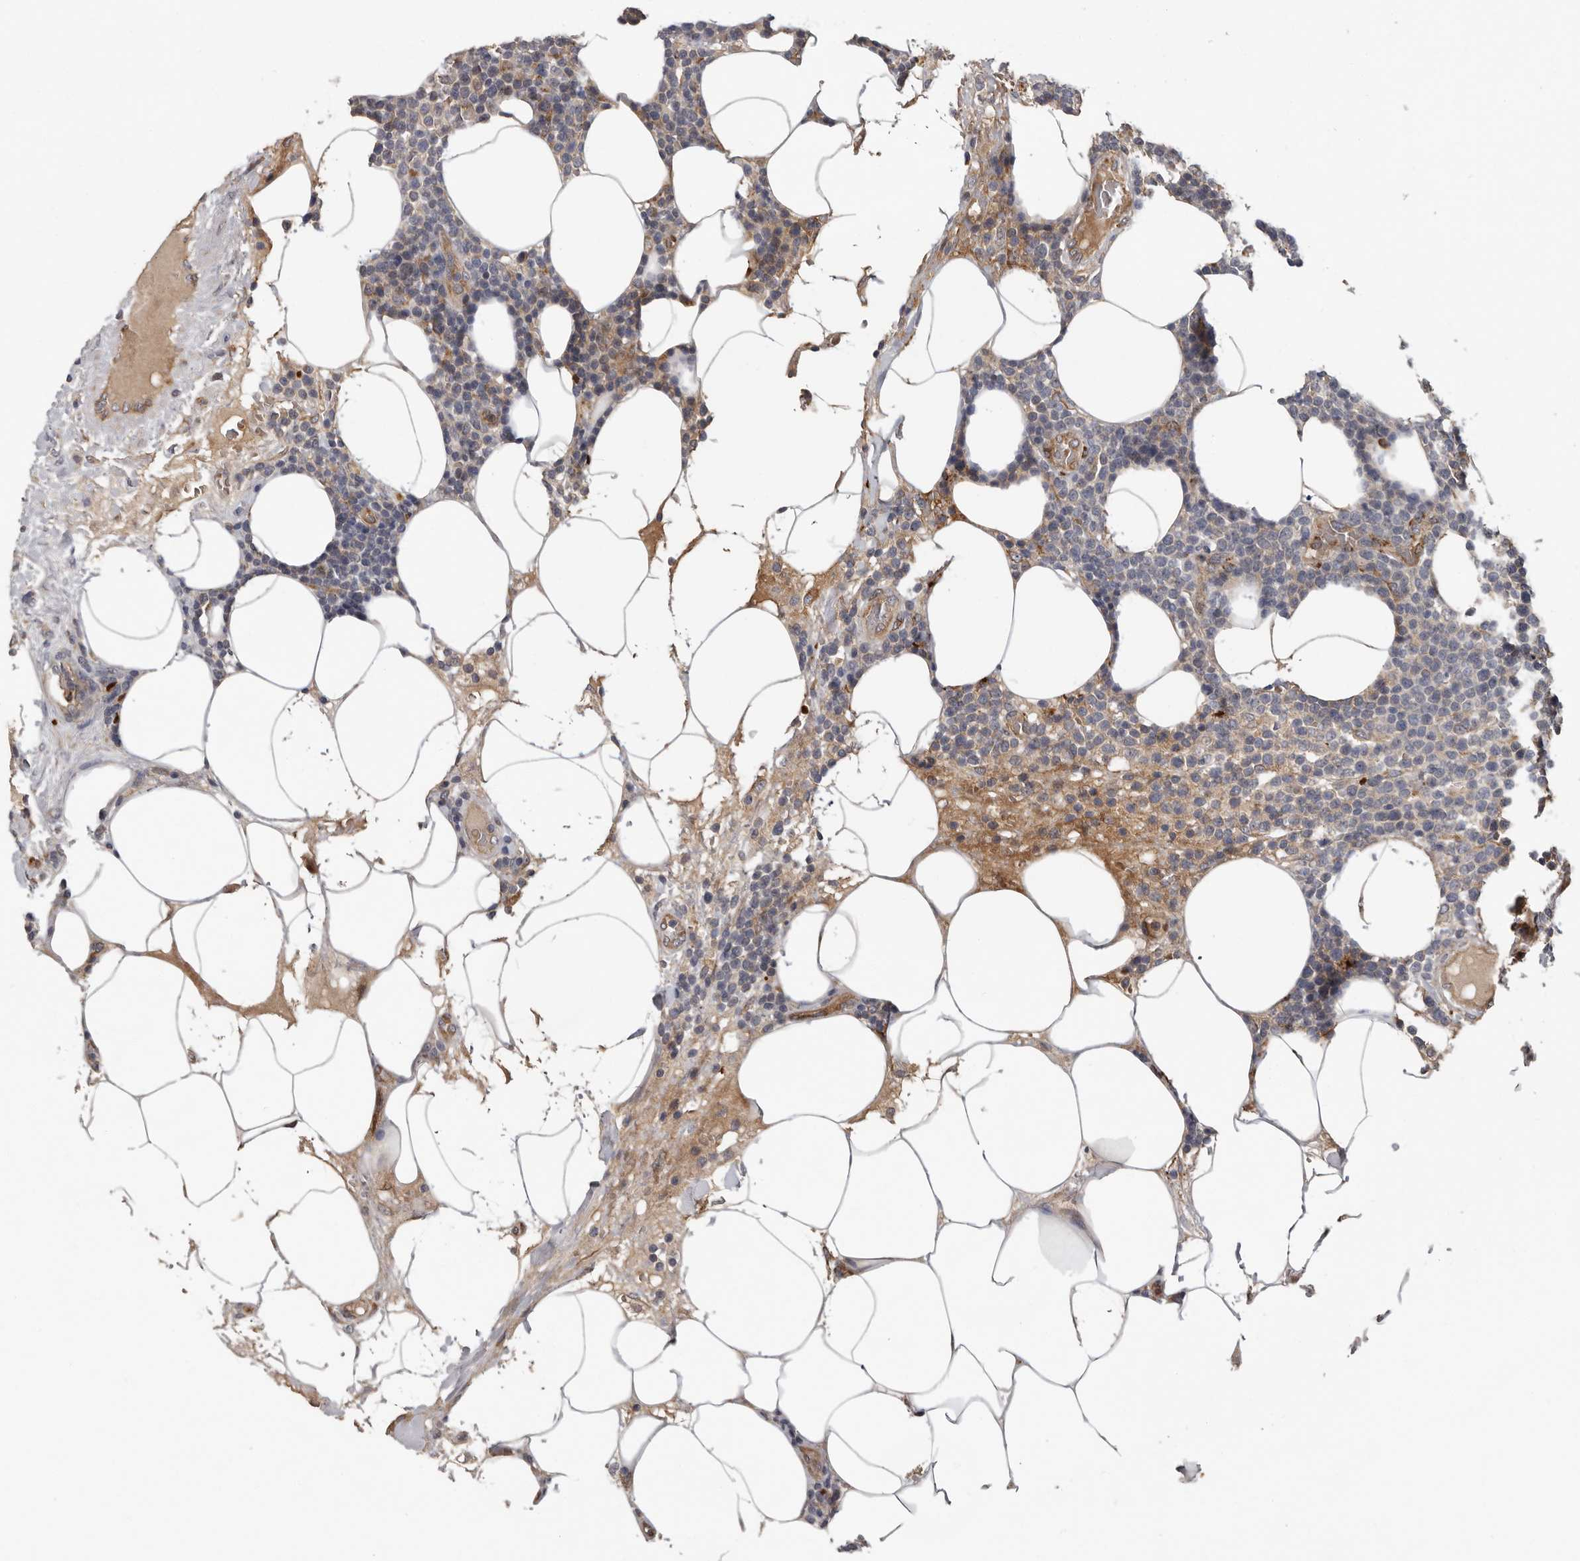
{"staining": {"intensity": "negative", "quantity": "none", "location": "none"}, "tissue": "lymphoma", "cell_type": "Tumor cells", "image_type": "cancer", "snomed": [{"axis": "morphology", "description": "Malignant lymphoma, non-Hodgkin's type, High grade"}, {"axis": "topography", "description": "Lymph node"}], "caption": "Protein analysis of malignant lymphoma, non-Hodgkin's type (high-grade) displays no significant staining in tumor cells.", "gene": "MTF1", "patient": {"sex": "male", "age": 61}}